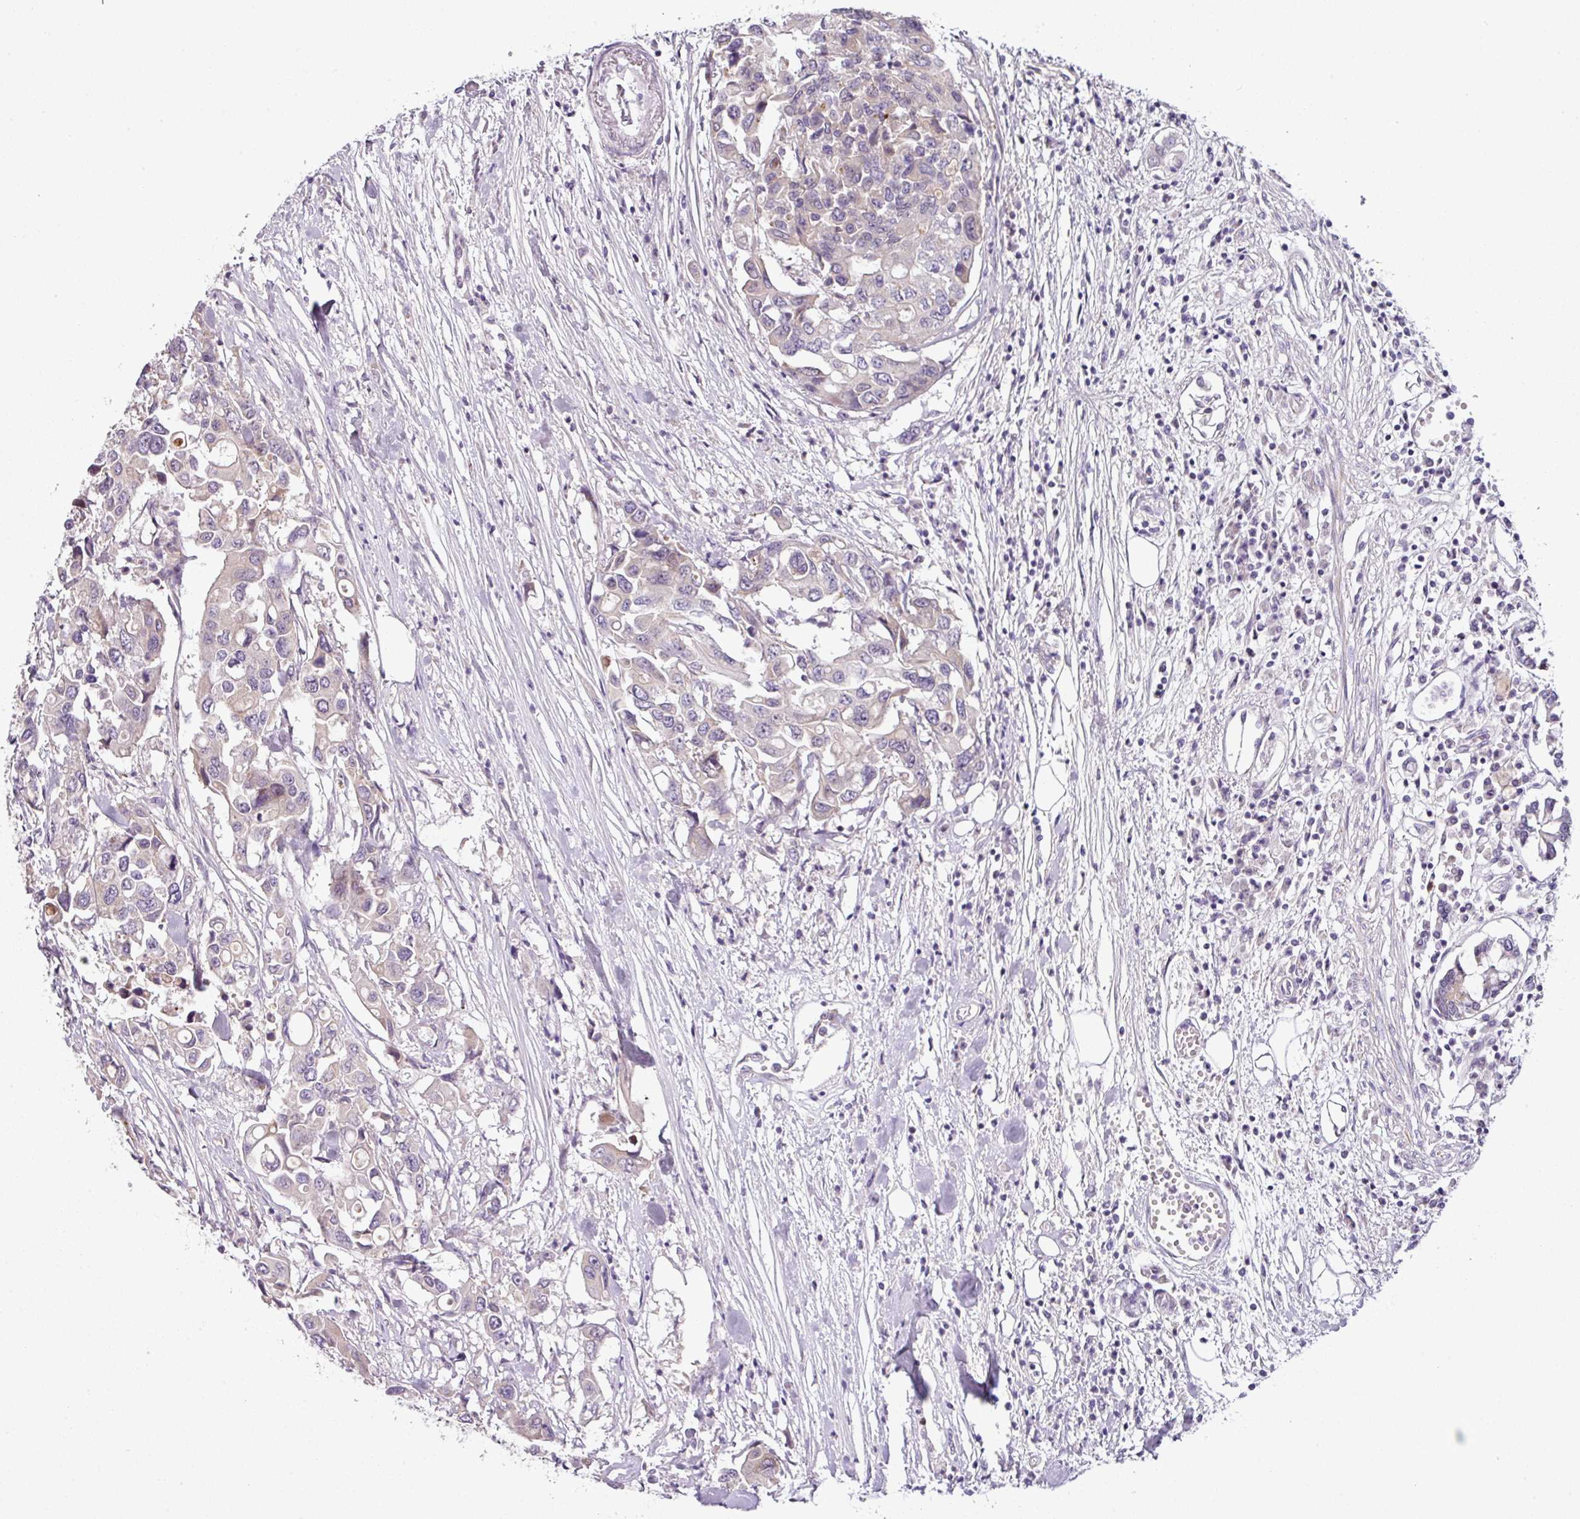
{"staining": {"intensity": "negative", "quantity": "none", "location": "none"}, "tissue": "colorectal cancer", "cell_type": "Tumor cells", "image_type": "cancer", "snomed": [{"axis": "morphology", "description": "Adenocarcinoma, NOS"}, {"axis": "topography", "description": "Colon"}], "caption": "DAB immunohistochemical staining of colorectal cancer (adenocarcinoma) demonstrates no significant staining in tumor cells.", "gene": "DERPC", "patient": {"sex": "male", "age": 77}}